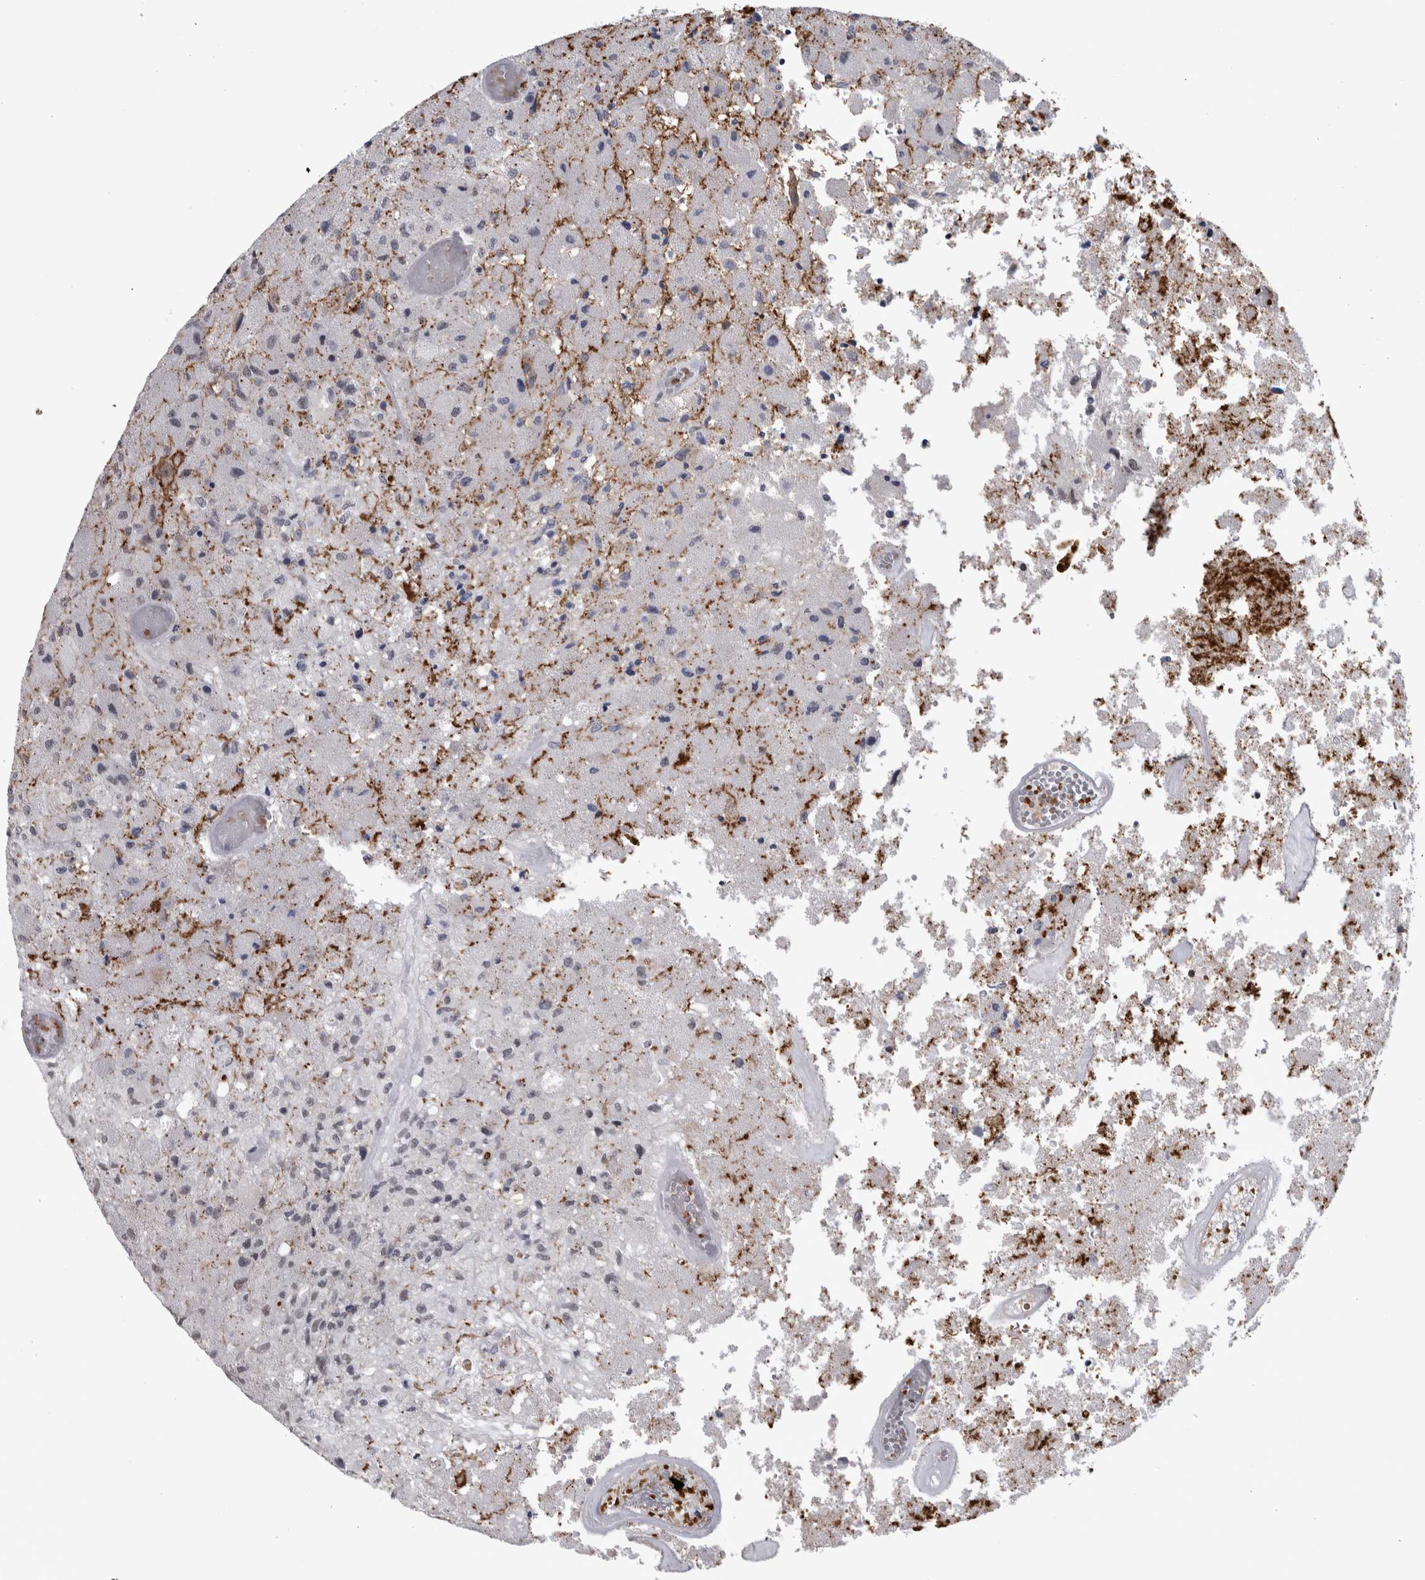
{"staining": {"intensity": "negative", "quantity": "none", "location": "none"}, "tissue": "glioma", "cell_type": "Tumor cells", "image_type": "cancer", "snomed": [{"axis": "morphology", "description": "Normal tissue, NOS"}, {"axis": "morphology", "description": "Glioma, malignant, High grade"}, {"axis": "topography", "description": "Cerebral cortex"}], "caption": "Protein analysis of malignant high-grade glioma shows no significant expression in tumor cells. (Stains: DAB (3,3'-diaminobenzidine) immunohistochemistry (IHC) with hematoxylin counter stain, Microscopy: brightfield microscopy at high magnification).", "gene": "PEBP4", "patient": {"sex": "male", "age": 77}}